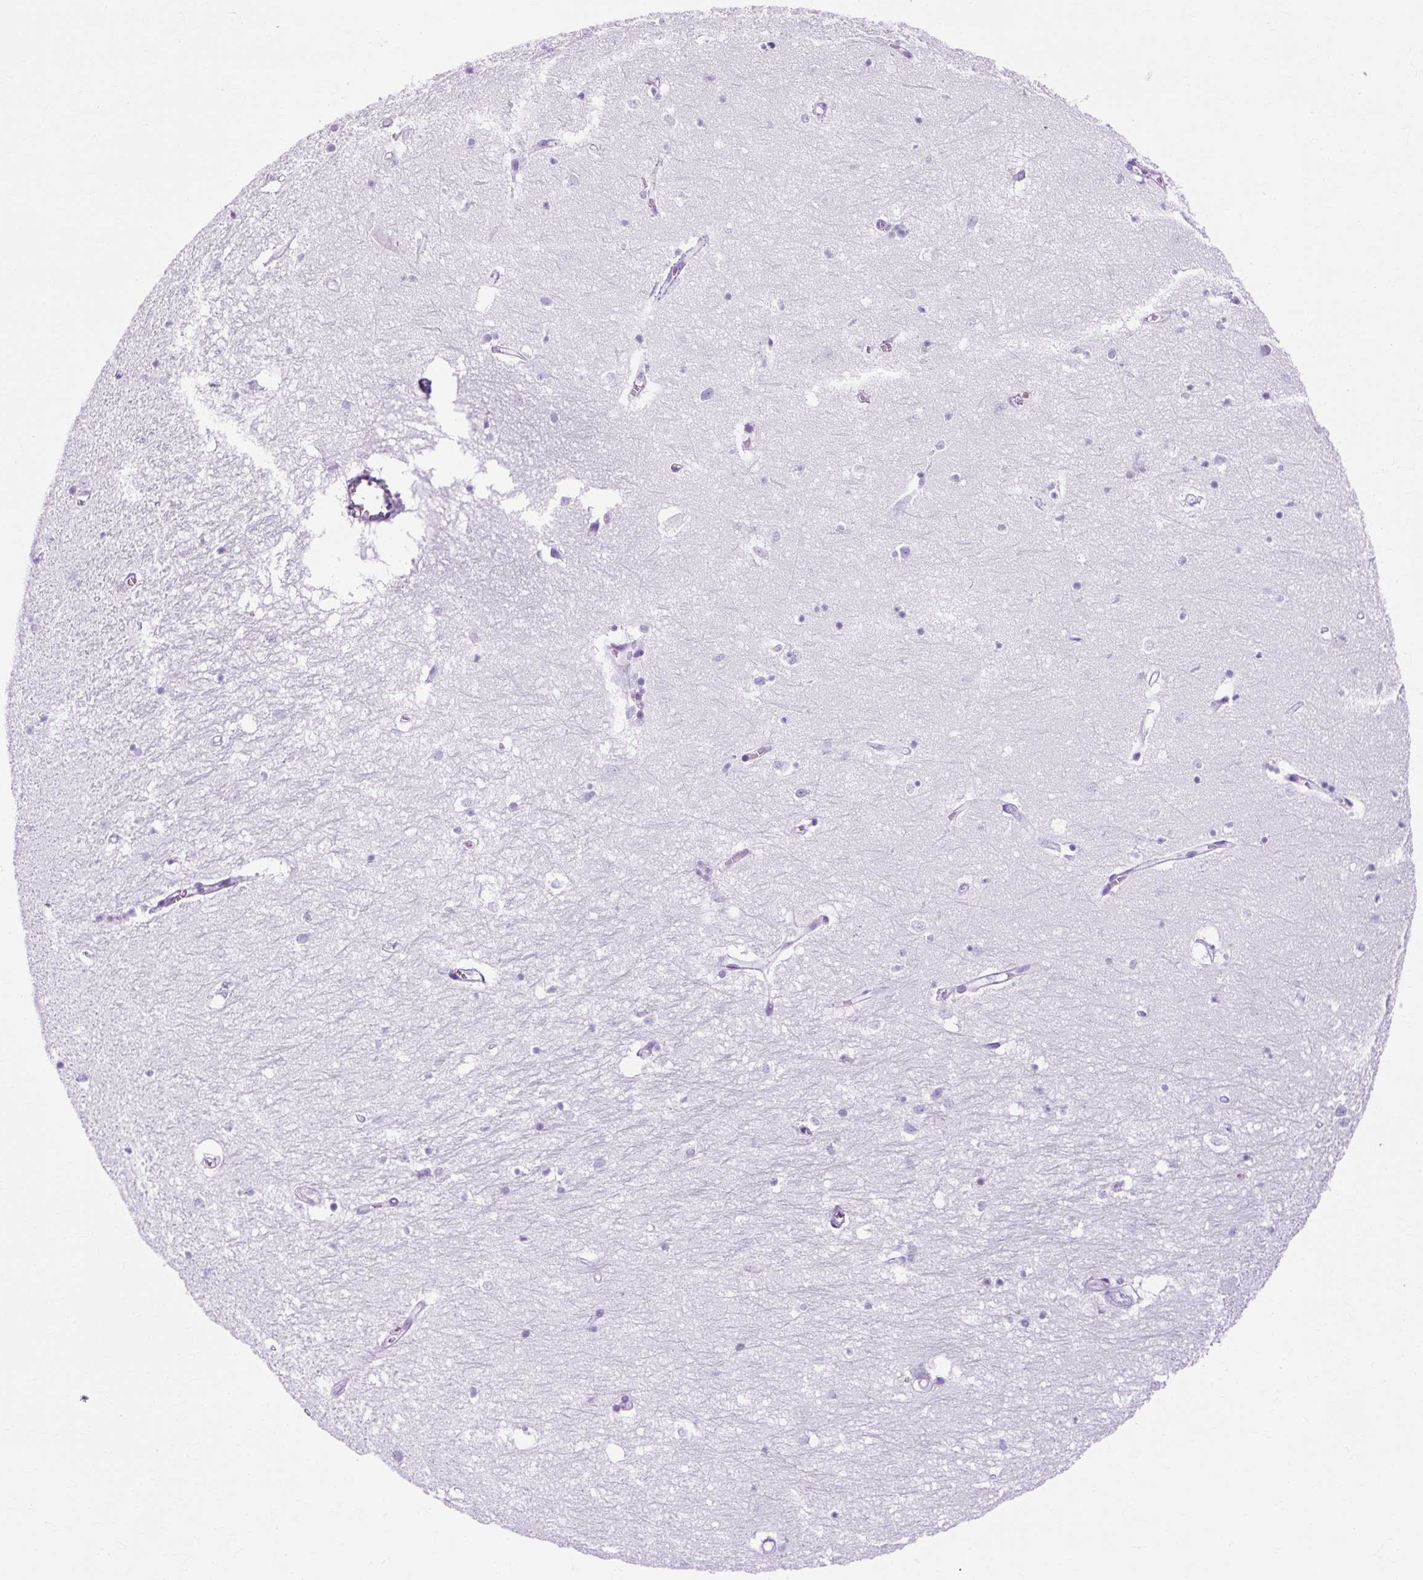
{"staining": {"intensity": "negative", "quantity": "none", "location": "none"}, "tissue": "hippocampus", "cell_type": "Glial cells", "image_type": "normal", "snomed": [{"axis": "morphology", "description": "Normal tissue, NOS"}, {"axis": "topography", "description": "Hippocampus"}], "caption": "Immunohistochemistry (IHC) image of benign hippocampus: human hippocampus stained with DAB (3,3'-diaminobenzidine) shows no significant protein expression in glial cells. Brightfield microscopy of IHC stained with DAB (3,3'-diaminobenzidine) (brown) and hematoxylin (blue), captured at high magnification.", "gene": "TMEM89", "patient": {"sex": "female", "age": 64}}